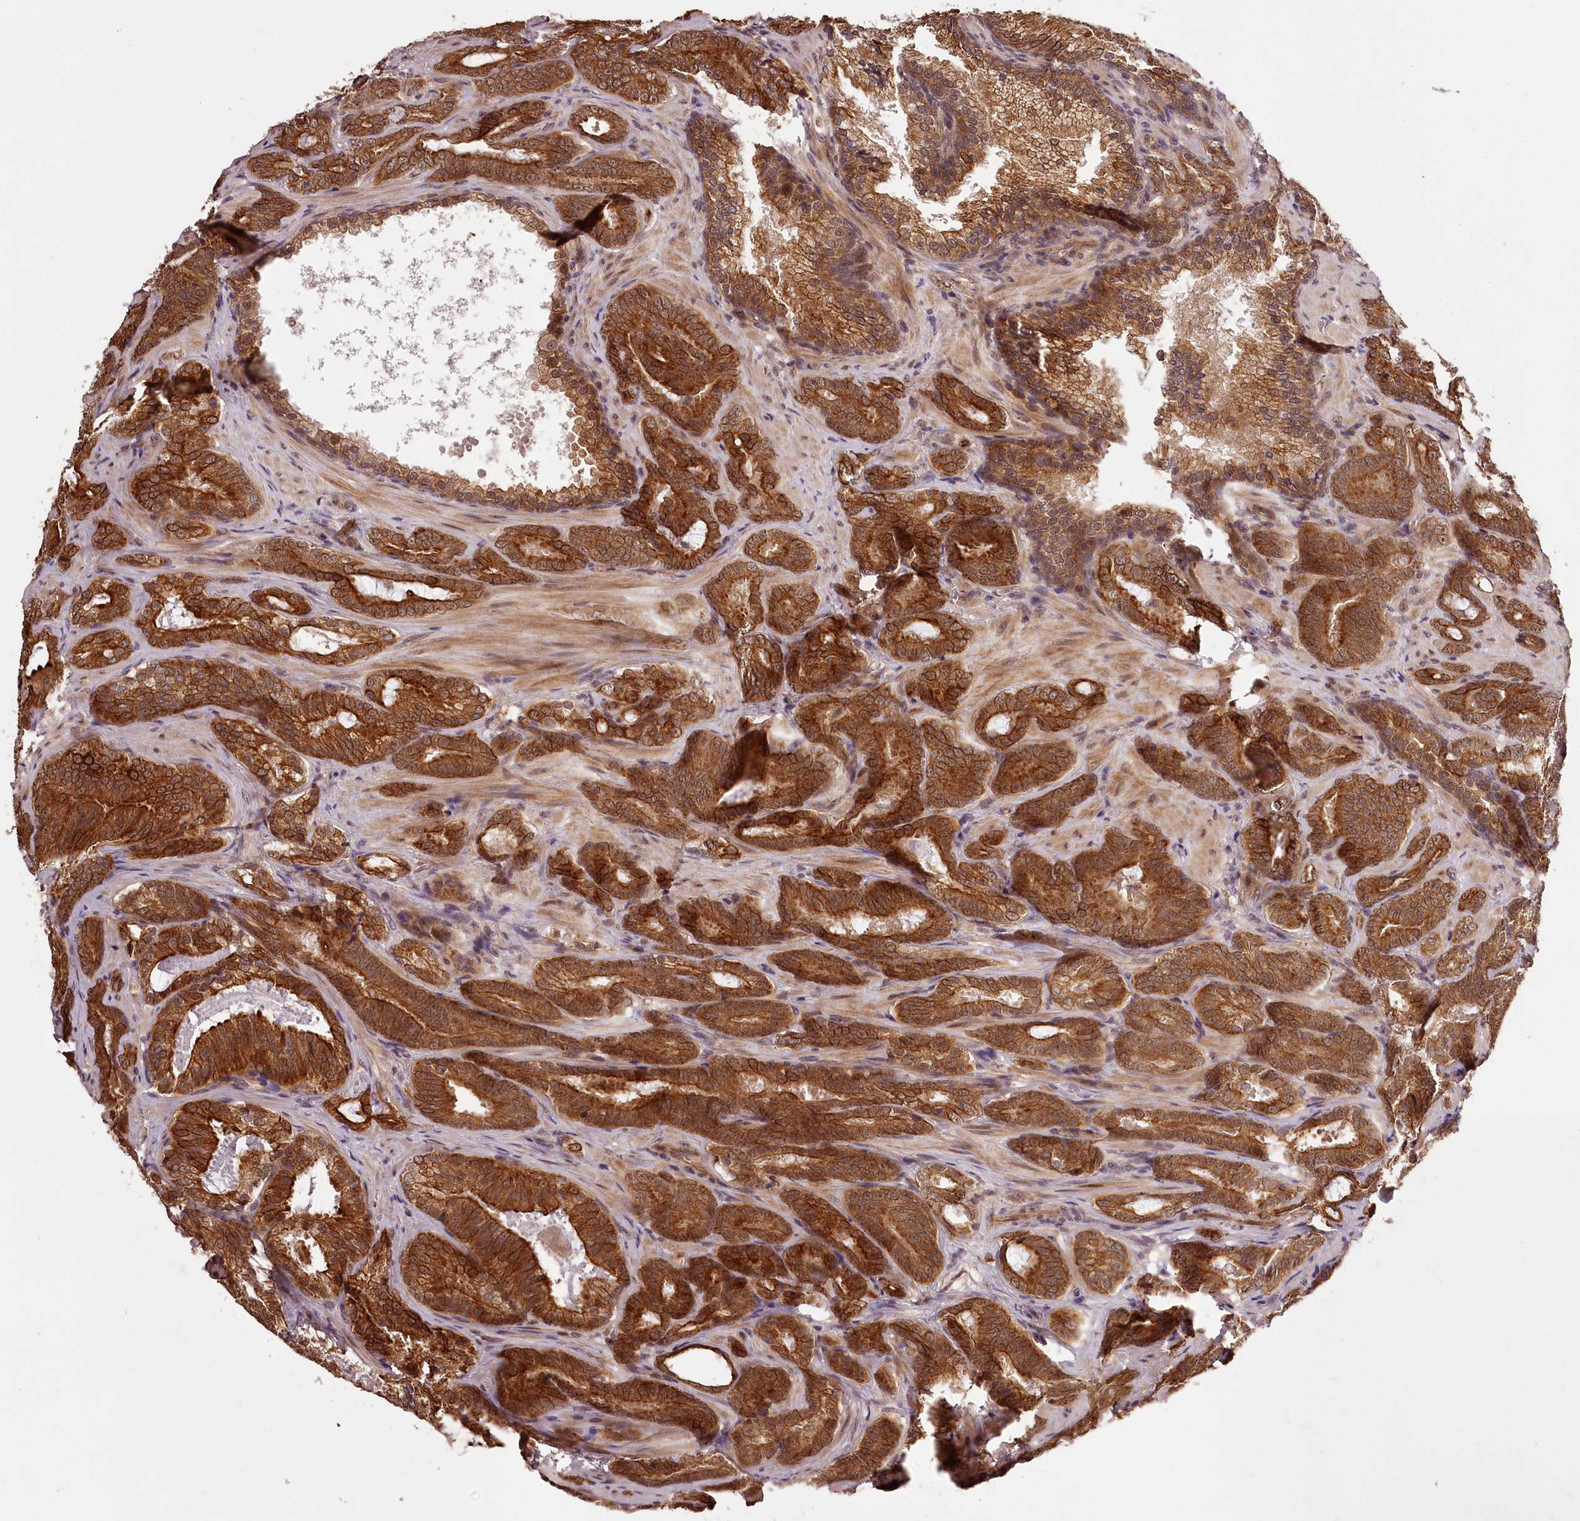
{"staining": {"intensity": "moderate", "quantity": ">75%", "location": "cytoplasmic/membranous"}, "tissue": "prostate cancer", "cell_type": "Tumor cells", "image_type": "cancer", "snomed": [{"axis": "morphology", "description": "Adenocarcinoma, Low grade"}, {"axis": "topography", "description": "Prostate"}], "caption": "A high-resolution photomicrograph shows immunohistochemistry staining of adenocarcinoma (low-grade) (prostate), which shows moderate cytoplasmic/membranous staining in approximately >75% of tumor cells.", "gene": "MAML3", "patient": {"sex": "male", "age": 60}}